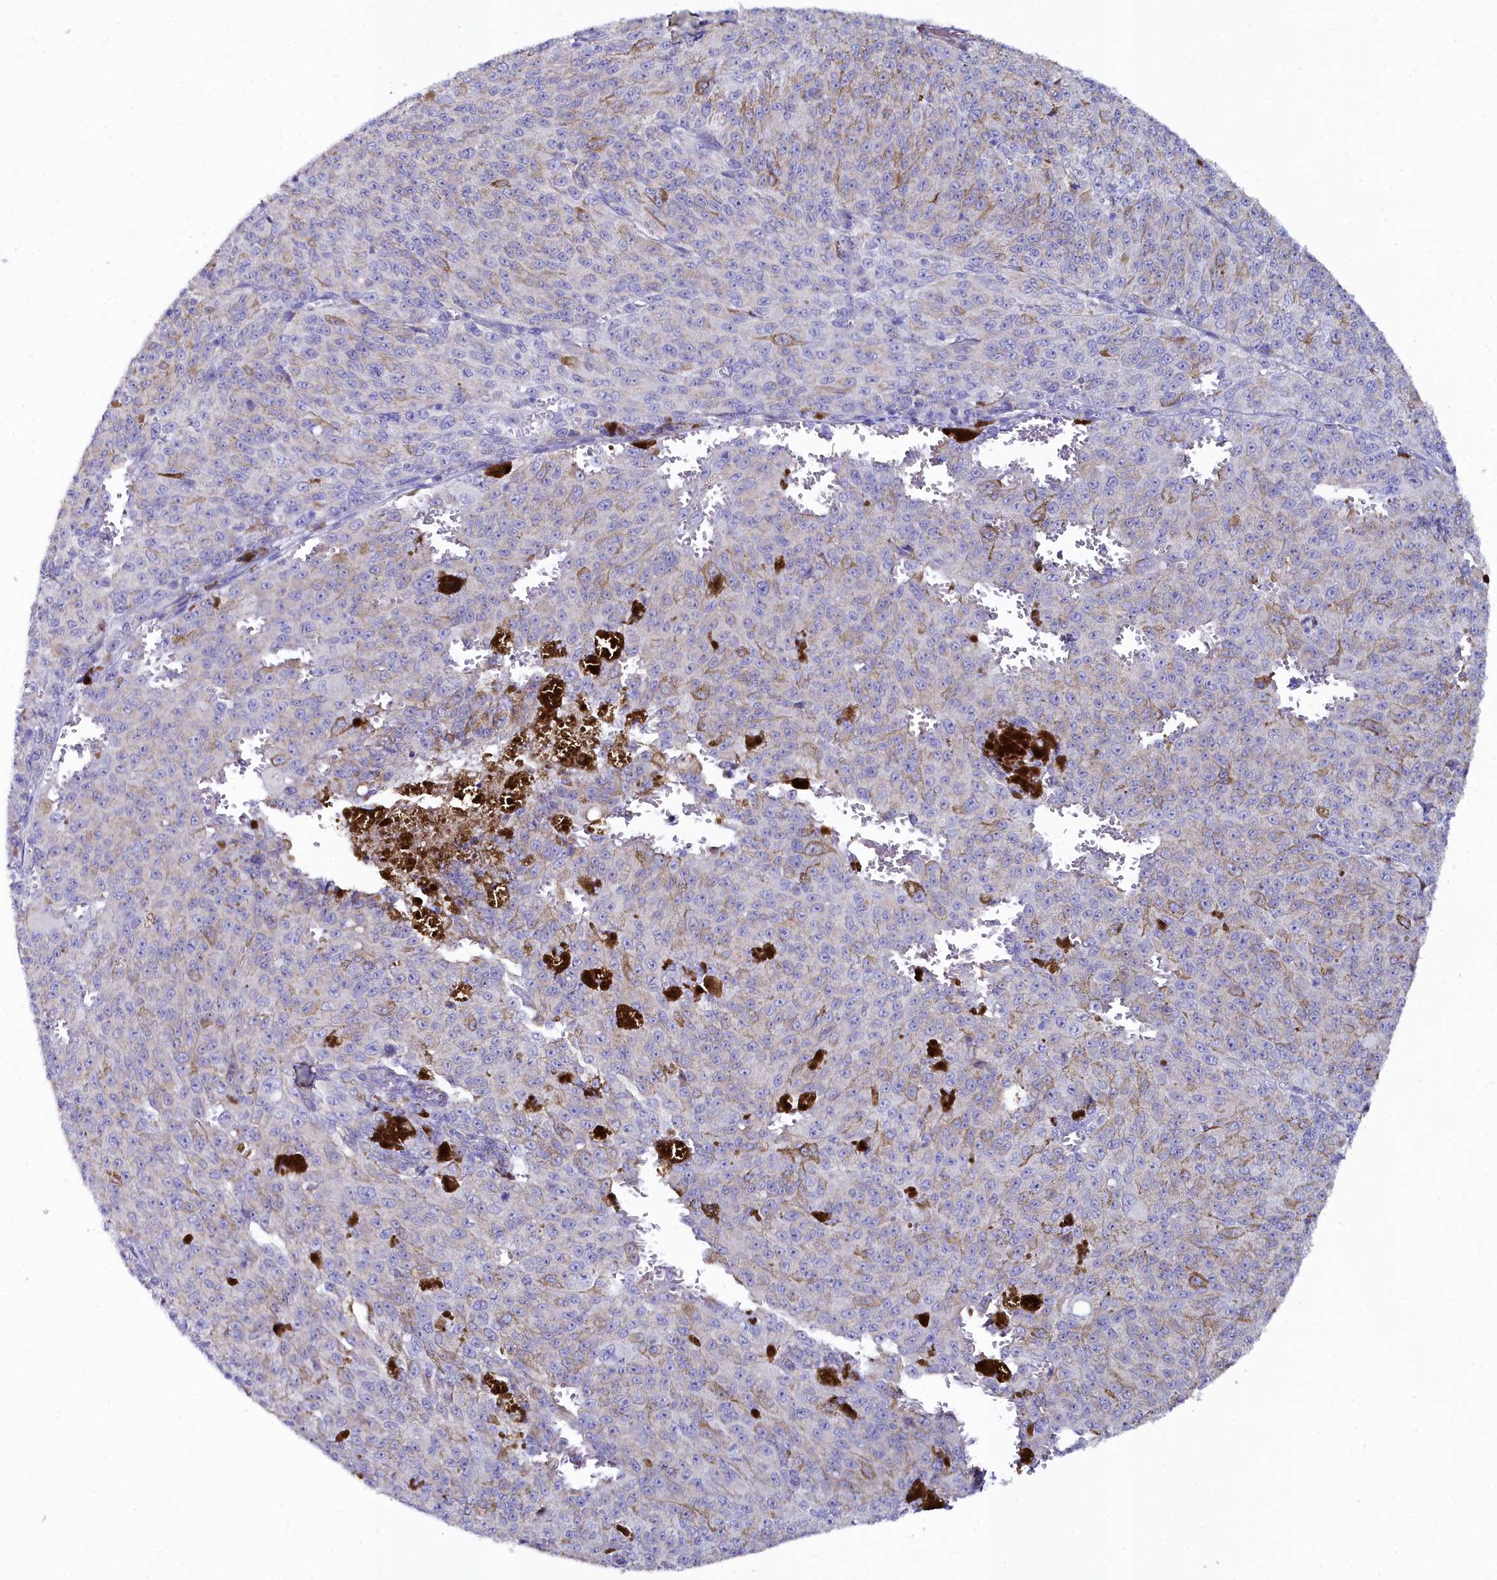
{"staining": {"intensity": "negative", "quantity": "none", "location": "none"}, "tissue": "melanoma", "cell_type": "Tumor cells", "image_type": "cancer", "snomed": [{"axis": "morphology", "description": "Malignant melanoma, NOS"}, {"axis": "topography", "description": "Skin"}], "caption": "This is a histopathology image of immunohistochemistry (IHC) staining of melanoma, which shows no positivity in tumor cells. (Immunohistochemistry, brightfield microscopy, high magnification).", "gene": "SLC49A3", "patient": {"sex": "female", "age": 52}}